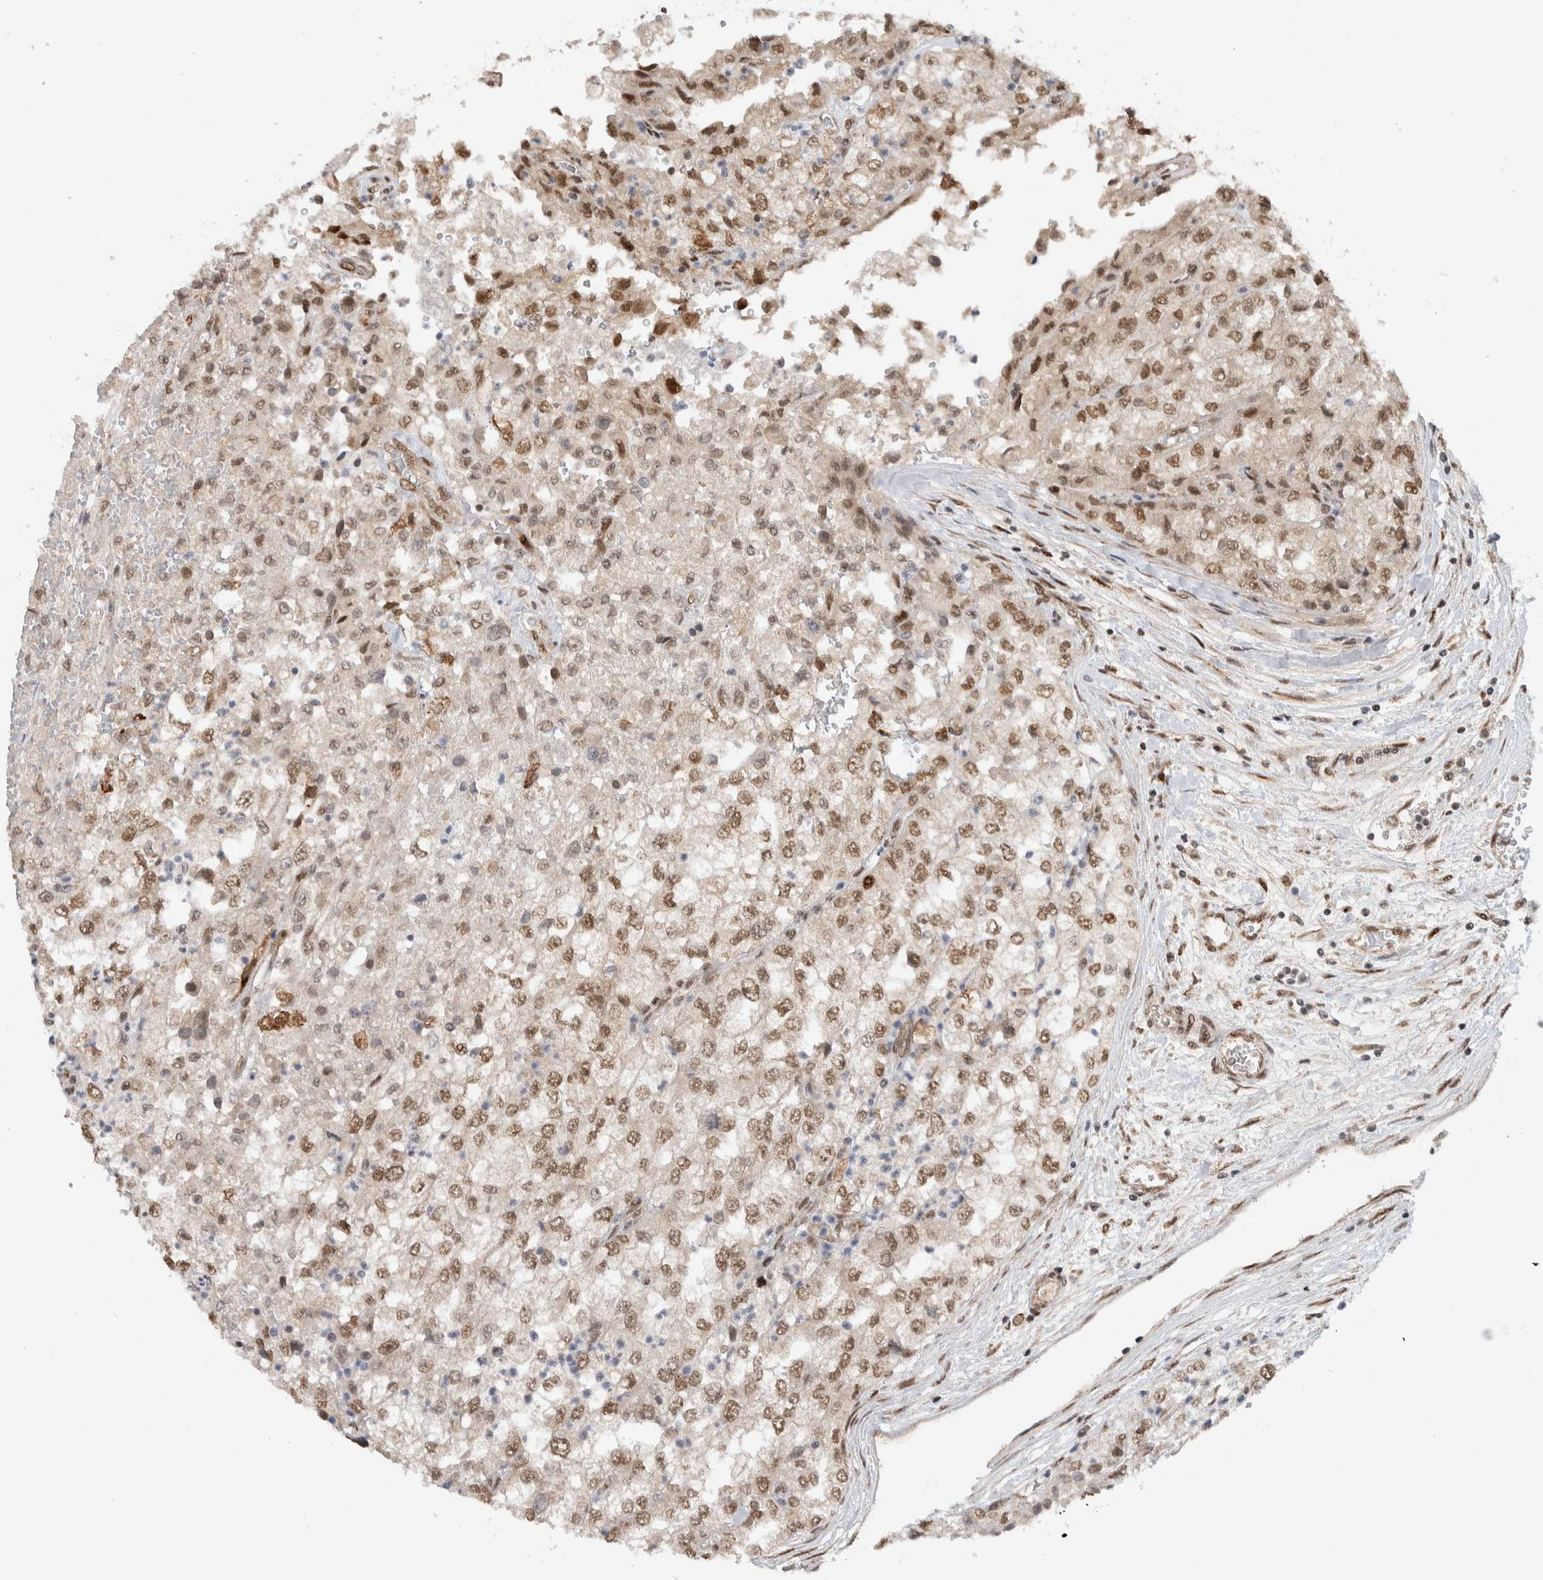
{"staining": {"intensity": "moderate", "quantity": ">75%", "location": "nuclear"}, "tissue": "renal cancer", "cell_type": "Tumor cells", "image_type": "cancer", "snomed": [{"axis": "morphology", "description": "Adenocarcinoma, NOS"}, {"axis": "topography", "description": "Kidney"}], "caption": "IHC image of adenocarcinoma (renal) stained for a protein (brown), which displays medium levels of moderate nuclear staining in about >75% of tumor cells.", "gene": "TNRC18", "patient": {"sex": "female", "age": 54}}